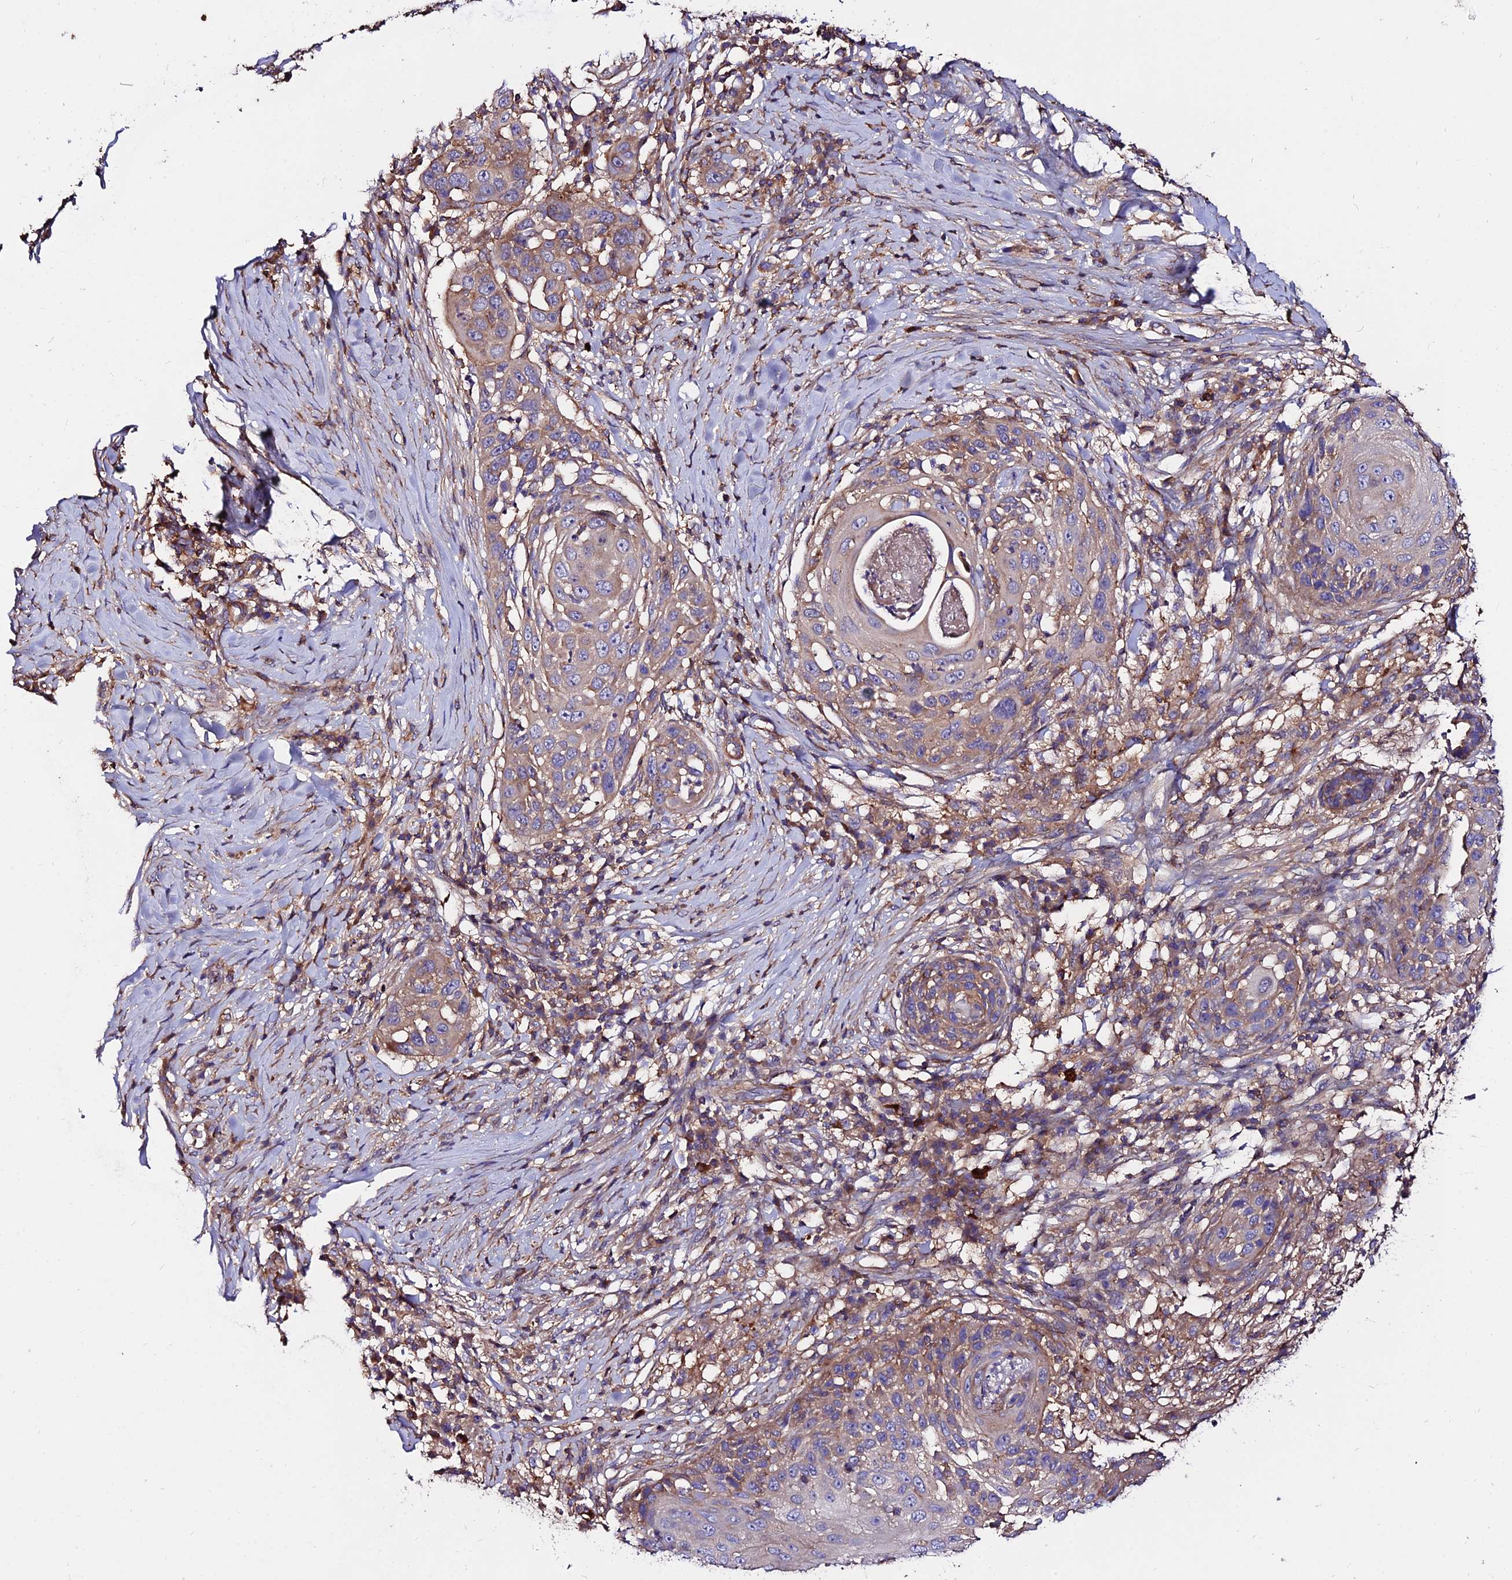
{"staining": {"intensity": "weak", "quantity": "25%-75%", "location": "cytoplasmic/membranous"}, "tissue": "skin cancer", "cell_type": "Tumor cells", "image_type": "cancer", "snomed": [{"axis": "morphology", "description": "Squamous cell carcinoma, NOS"}, {"axis": "topography", "description": "Skin"}], "caption": "Weak cytoplasmic/membranous protein expression is identified in about 25%-75% of tumor cells in skin squamous cell carcinoma.", "gene": "PYM1", "patient": {"sex": "female", "age": 44}}